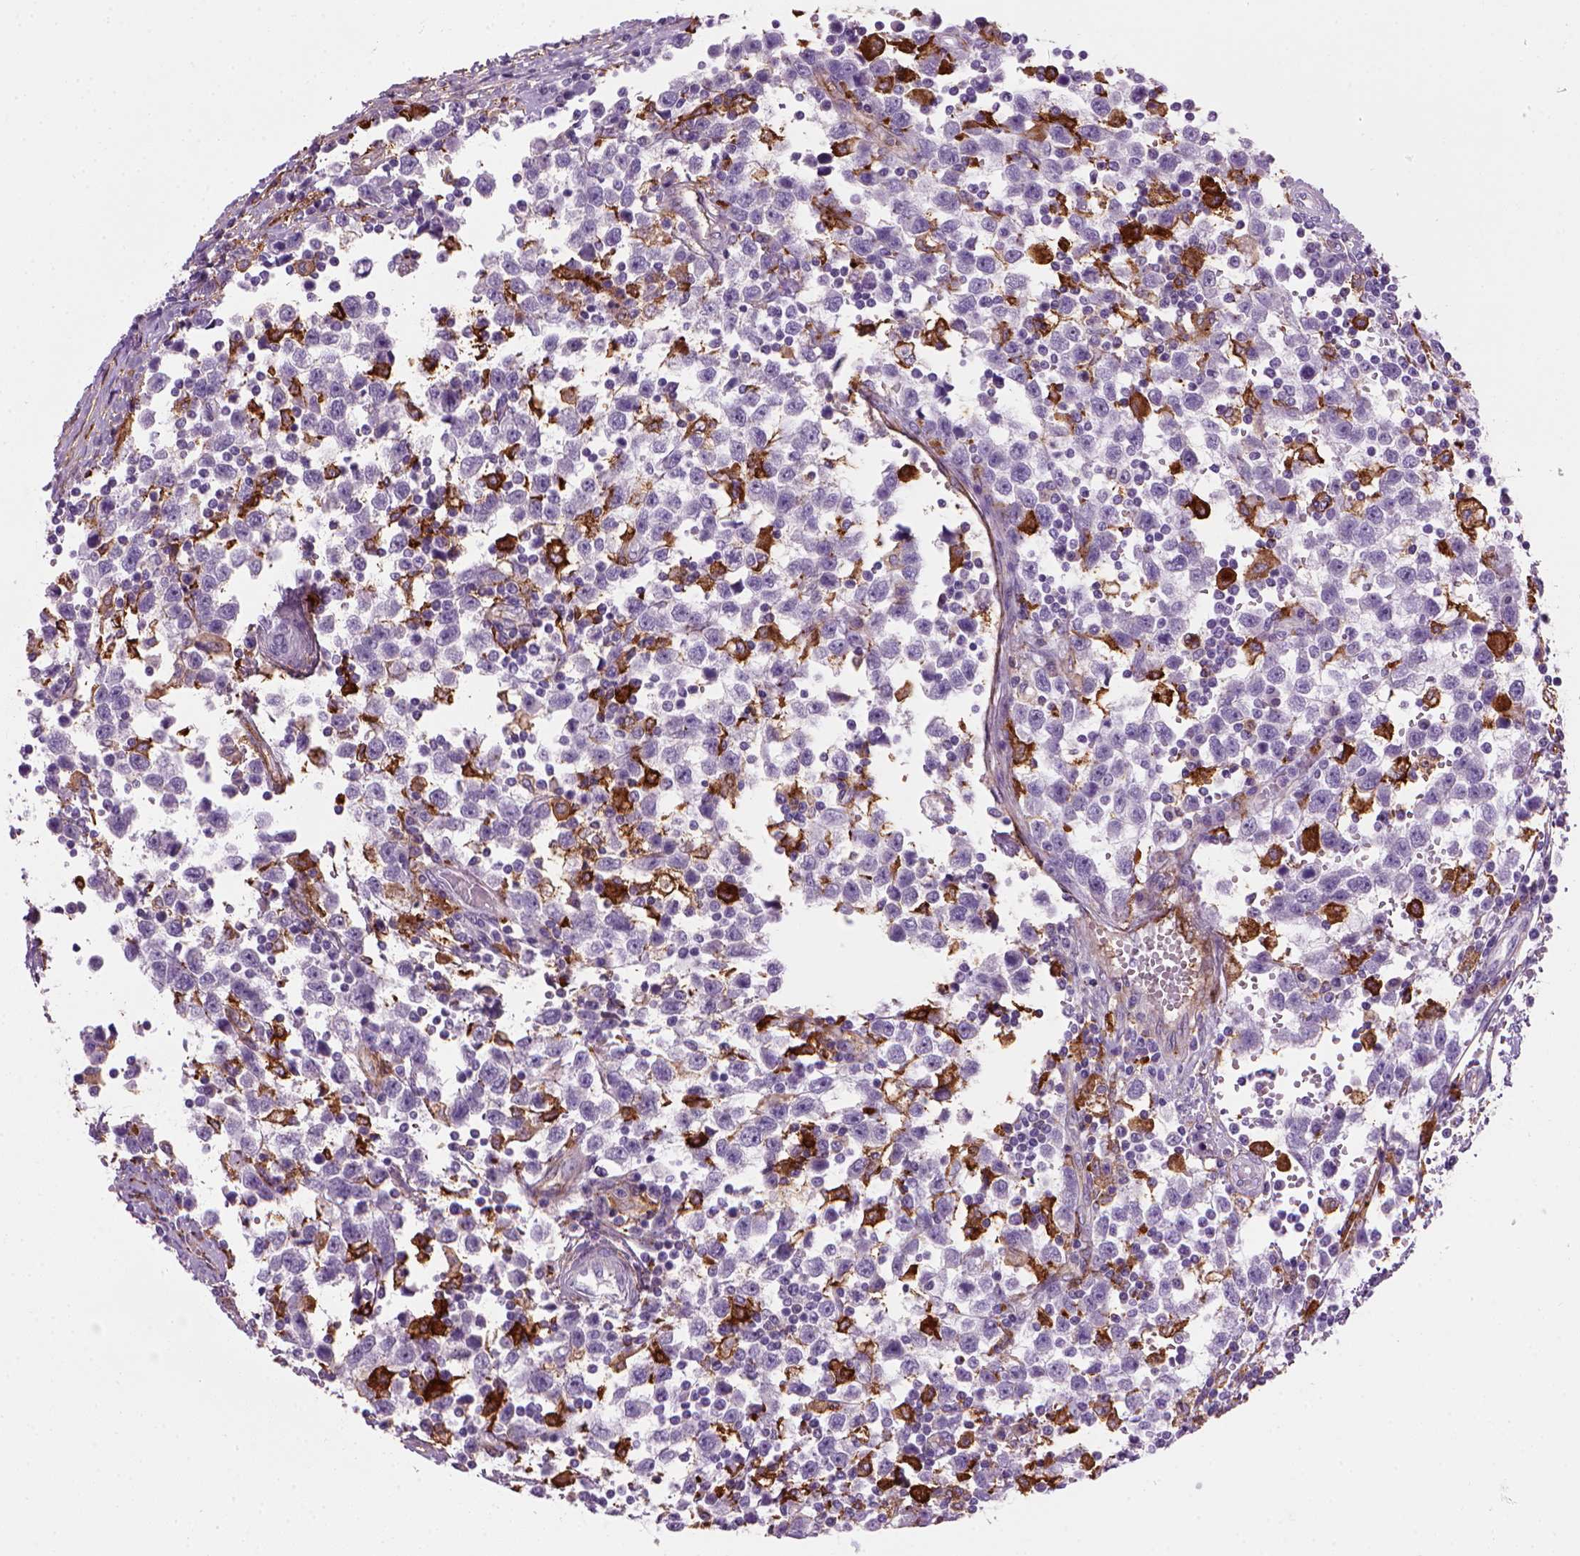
{"staining": {"intensity": "negative", "quantity": "none", "location": "none"}, "tissue": "testis cancer", "cell_type": "Tumor cells", "image_type": "cancer", "snomed": [{"axis": "morphology", "description": "Seminoma, NOS"}, {"axis": "topography", "description": "Testis"}], "caption": "Tumor cells are negative for protein expression in human seminoma (testis). (DAB immunohistochemistry visualized using brightfield microscopy, high magnification).", "gene": "MARCKS", "patient": {"sex": "male", "age": 34}}